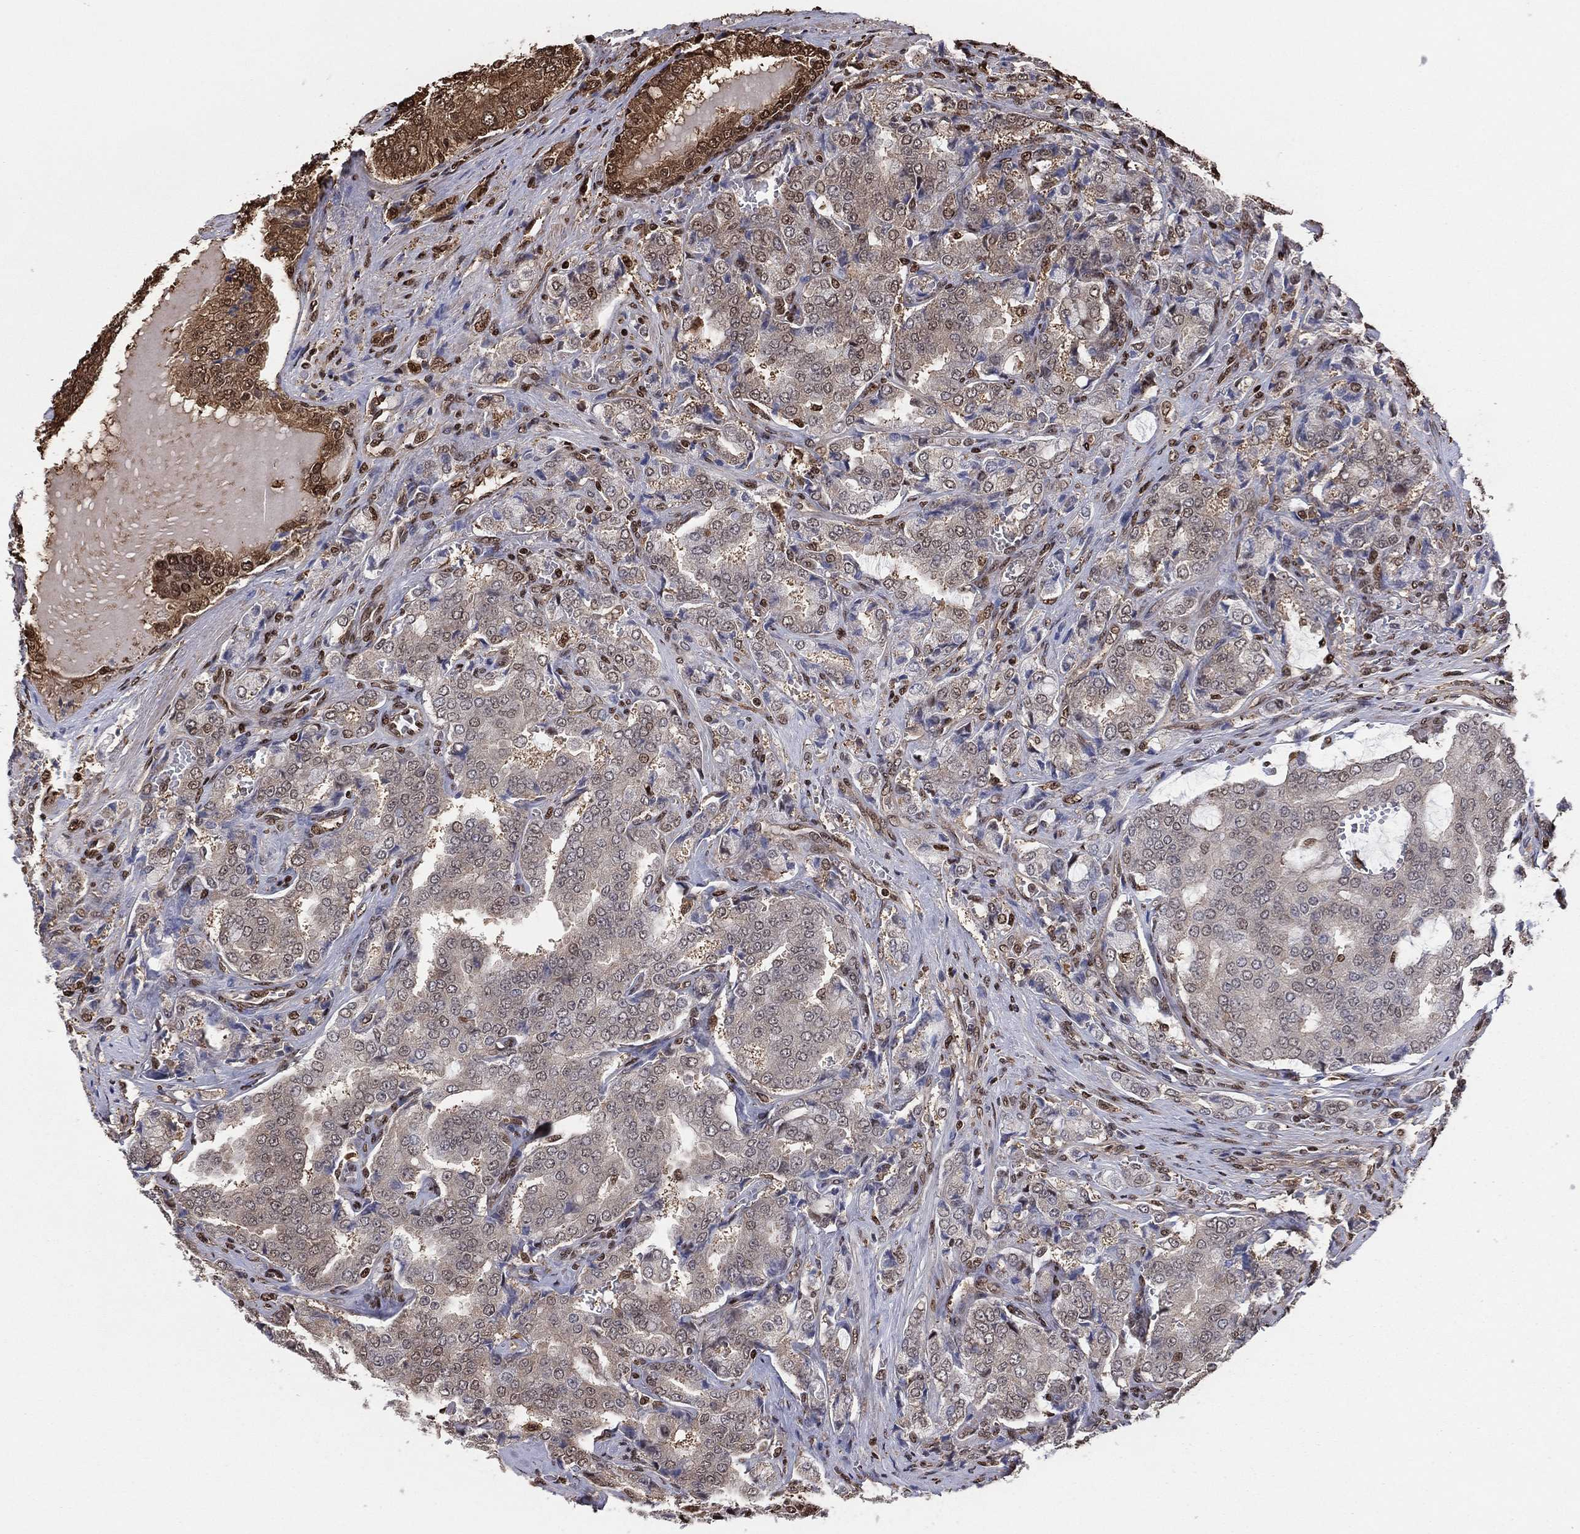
{"staining": {"intensity": "moderate", "quantity": "<25%", "location": "cytoplasmic/membranous,nuclear"}, "tissue": "prostate cancer", "cell_type": "Tumor cells", "image_type": "cancer", "snomed": [{"axis": "morphology", "description": "Adenocarcinoma, NOS"}, {"axis": "topography", "description": "Prostate"}], "caption": "Protein staining by immunohistochemistry (IHC) displays moderate cytoplasmic/membranous and nuclear positivity in approximately <25% of tumor cells in prostate adenocarcinoma.", "gene": "GAPDH", "patient": {"sex": "male", "age": 65}}